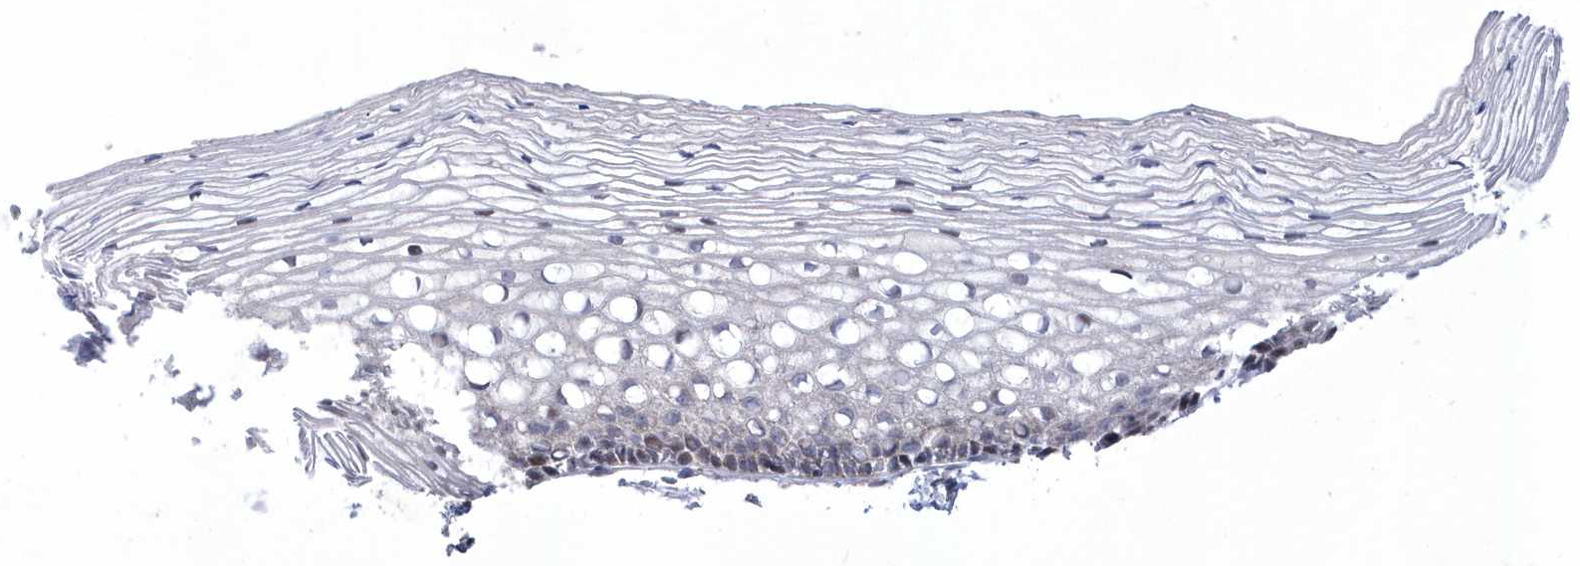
{"staining": {"intensity": "negative", "quantity": "none", "location": "none"}, "tissue": "cervix", "cell_type": "Glandular cells", "image_type": "normal", "snomed": [{"axis": "morphology", "description": "Normal tissue, NOS"}, {"axis": "topography", "description": "Cervix"}], "caption": "IHC histopathology image of normal cervix: cervix stained with DAB (3,3'-diaminobenzidine) displays no significant protein staining in glandular cells.", "gene": "LONRF2", "patient": {"sex": "female", "age": 27}}